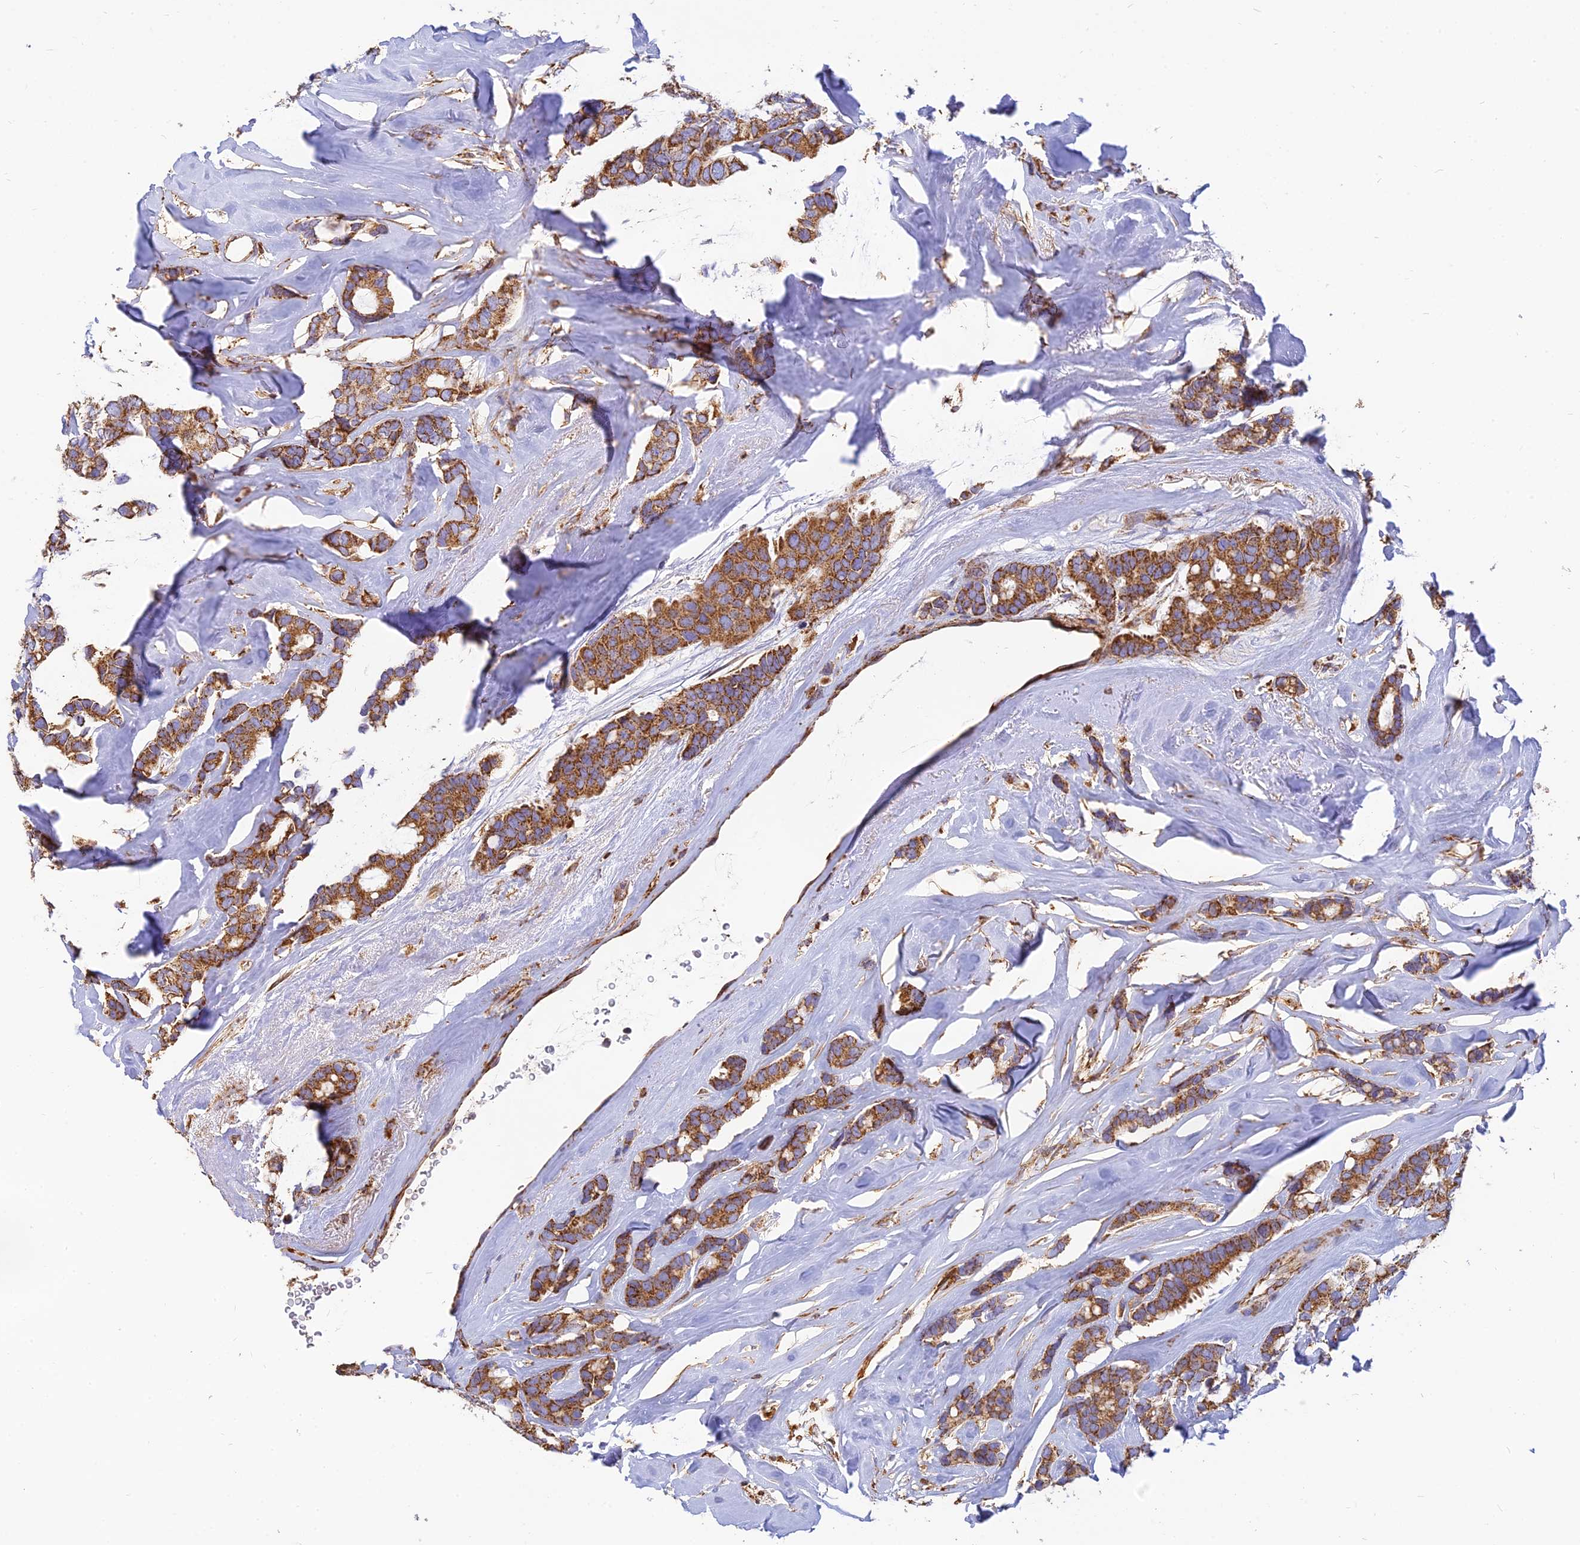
{"staining": {"intensity": "strong", "quantity": ">75%", "location": "cytoplasmic/membranous"}, "tissue": "breast cancer", "cell_type": "Tumor cells", "image_type": "cancer", "snomed": [{"axis": "morphology", "description": "Duct carcinoma"}, {"axis": "topography", "description": "Breast"}], "caption": "Protein expression analysis of intraductal carcinoma (breast) reveals strong cytoplasmic/membranous staining in approximately >75% of tumor cells. (IHC, brightfield microscopy, high magnification).", "gene": "THUMPD2", "patient": {"sex": "female", "age": 40}}